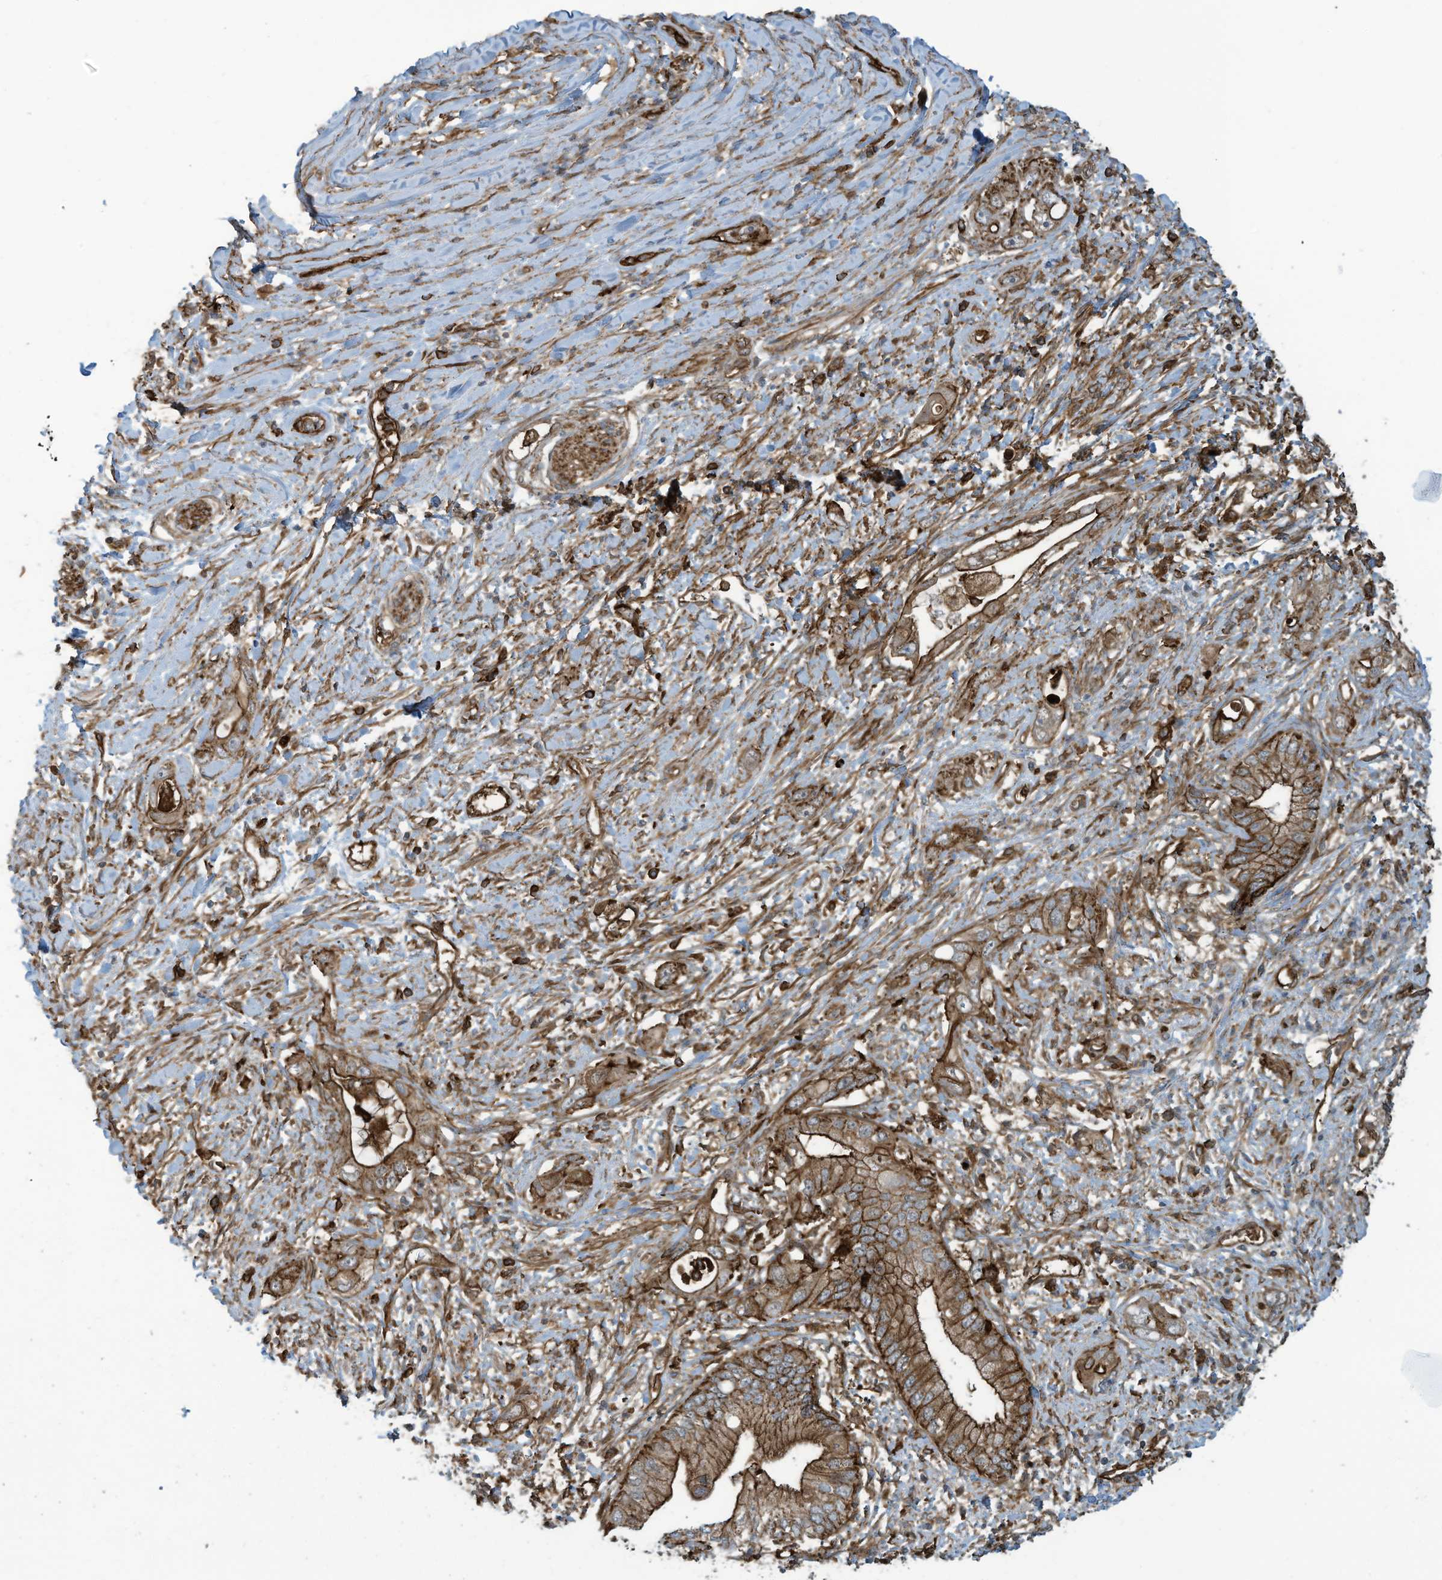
{"staining": {"intensity": "strong", "quantity": ">75%", "location": "cytoplasmic/membranous"}, "tissue": "pancreatic cancer", "cell_type": "Tumor cells", "image_type": "cancer", "snomed": [{"axis": "morphology", "description": "Inflammation, NOS"}, {"axis": "morphology", "description": "Adenocarcinoma, NOS"}, {"axis": "topography", "description": "Pancreas"}], "caption": "High-power microscopy captured an immunohistochemistry micrograph of pancreatic adenocarcinoma, revealing strong cytoplasmic/membranous staining in about >75% of tumor cells. Using DAB (brown) and hematoxylin (blue) stains, captured at high magnification using brightfield microscopy.", "gene": "SLC9A2", "patient": {"sex": "female", "age": 56}}